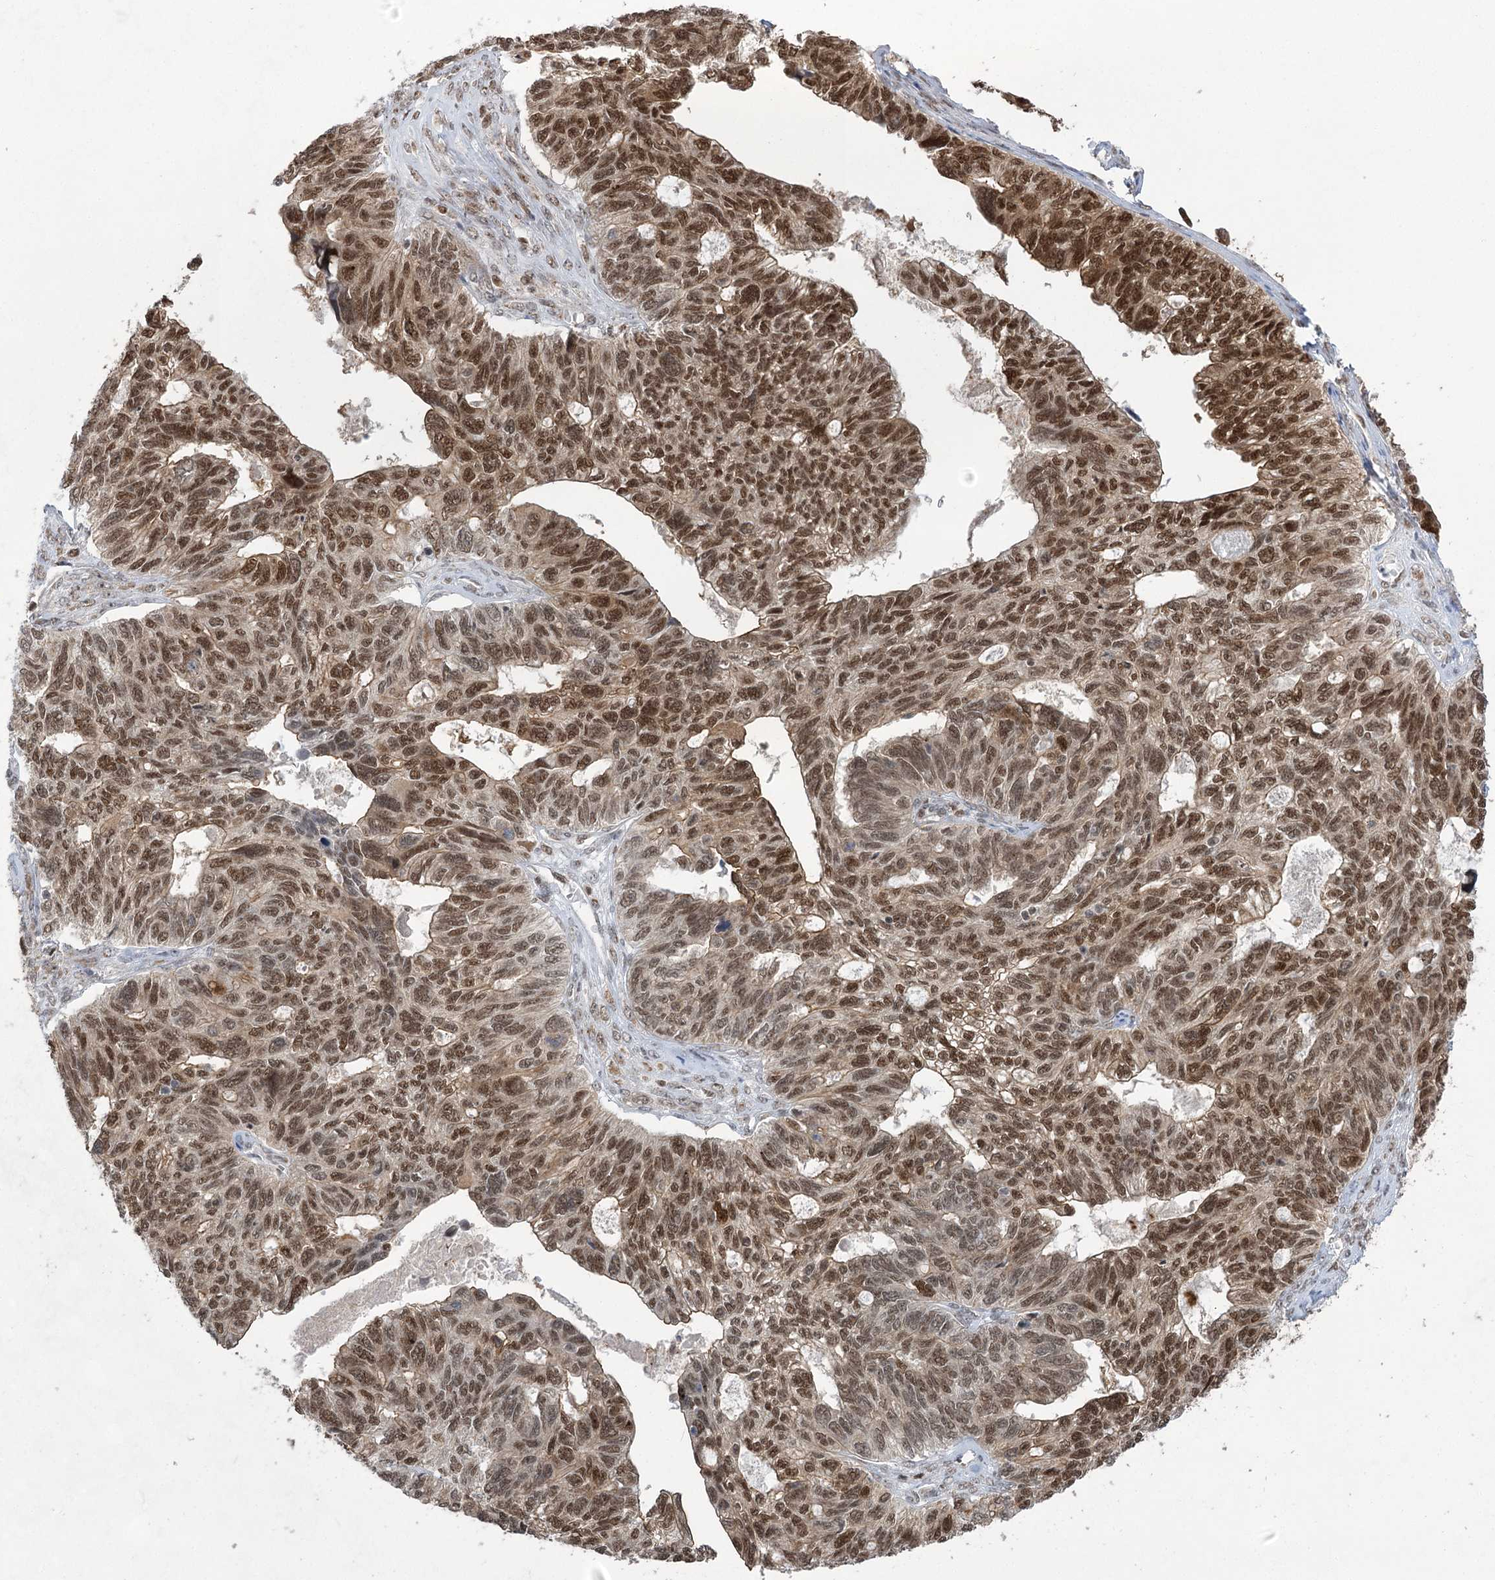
{"staining": {"intensity": "moderate", "quantity": ">75%", "location": "nuclear"}, "tissue": "ovarian cancer", "cell_type": "Tumor cells", "image_type": "cancer", "snomed": [{"axis": "morphology", "description": "Cystadenocarcinoma, serous, NOS"}, {"axis": "topography", "description": "Ovary"}], "caption": "Ovarian cancer (serous cystadenocarcinoma) stained with DAB immunohistochemistry displays medium levels of moderate nuclear positivity in about >75% of tumor cells. (Stains: DAB (3,3'-diaminobenzidine) in brown, nuclei in blue, Microscopy: brightfield microscopy at high magnification).", "gene": "ZCCHC8", "patient": {"sex": "female", "age": 79}}